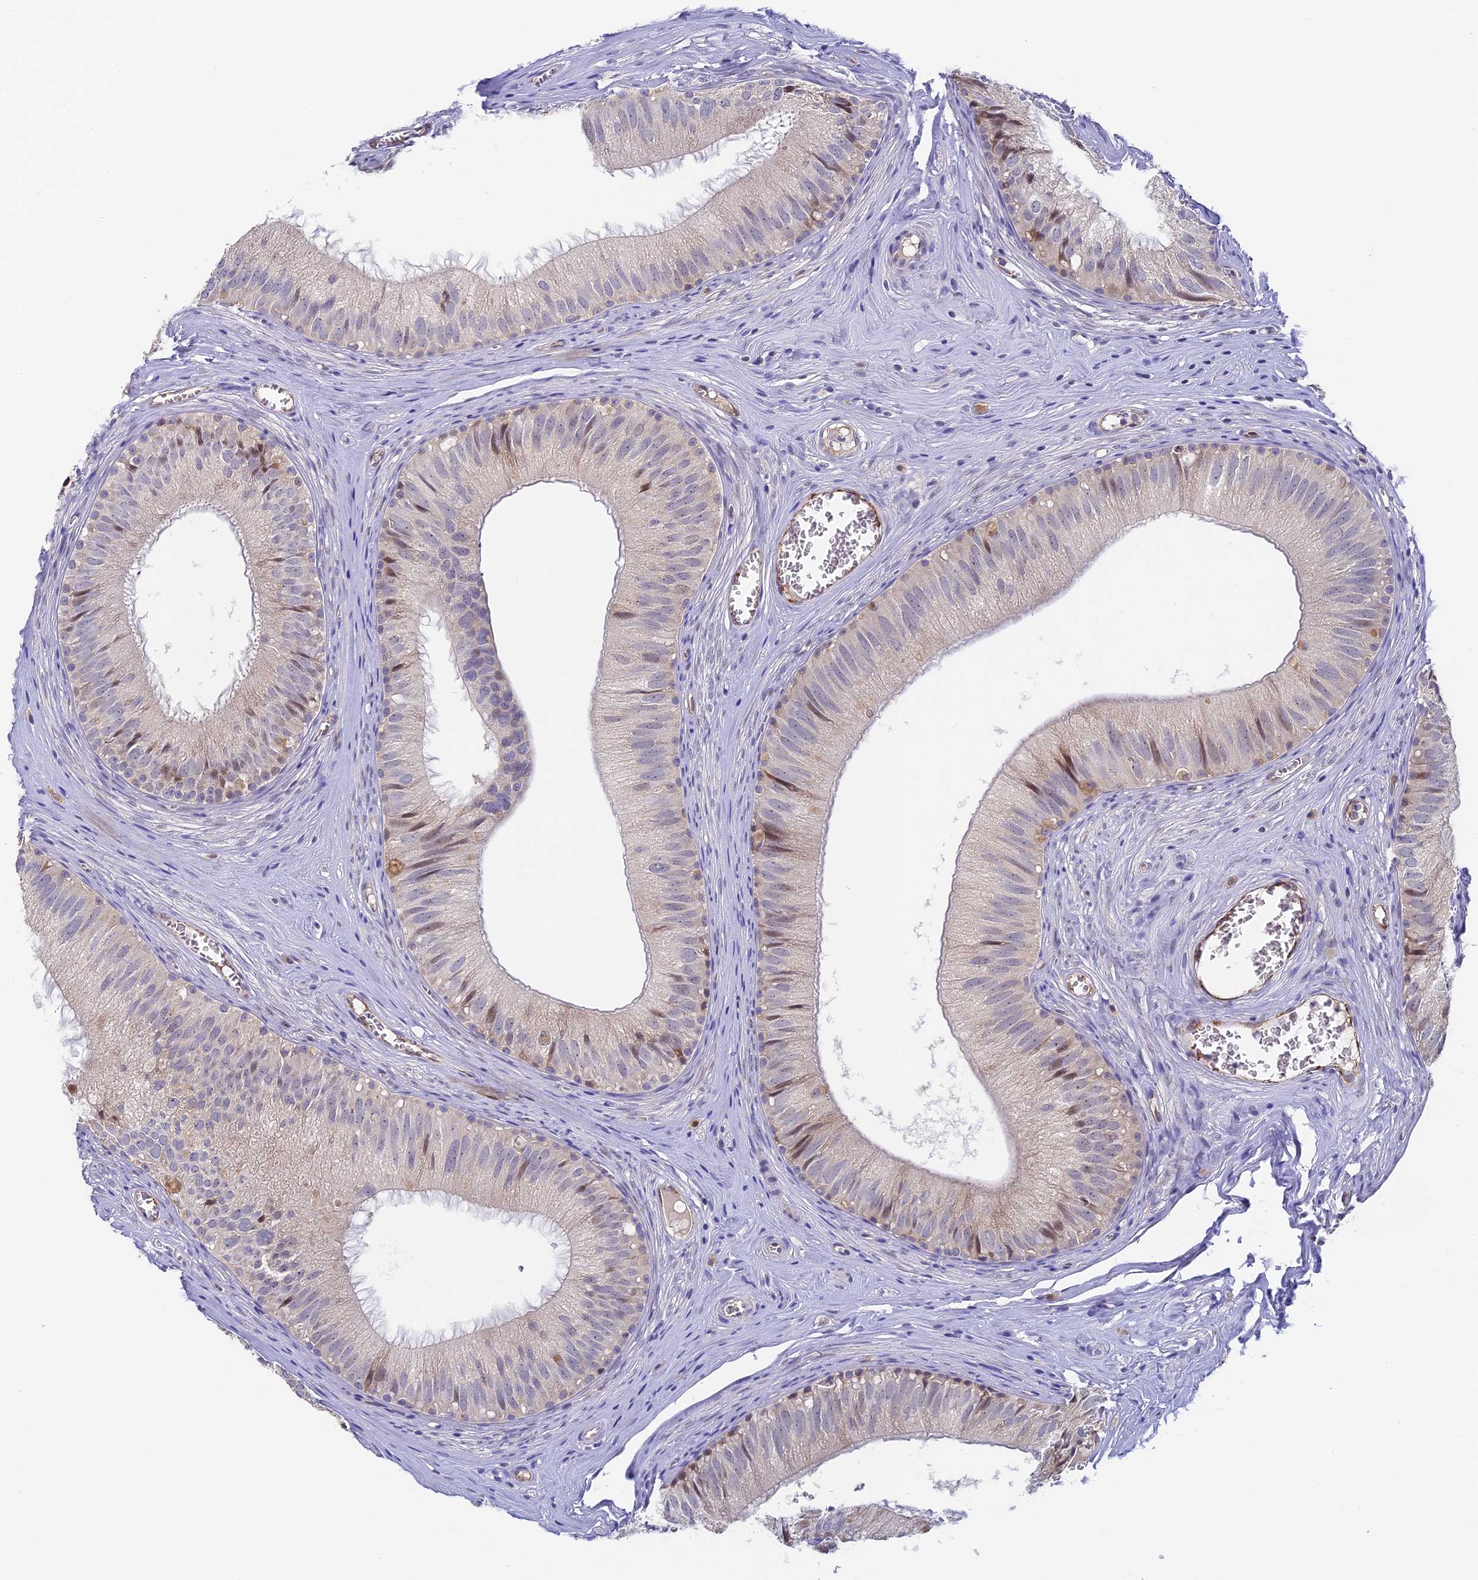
{"staining": {"intensity": "moderate", "quantity": "<25%", "location": "nuclear"}, "tissue": "epididymis", "cell_type": "Glandular cells", "image_type": "normal", "snomed": [{"axis": "morphology", "description": "Normal tissue, NOS"}, {"axis": "topography", "description": "Epididymis"}], "caption": "A histopathology image of human epididymis stained for a protein exhibits moderate nuclear brown staining in glandular cells. Nuclei are stained in blue.", "gene": "DNAAF10", "patient": {"sex": "male", "age": 36}}